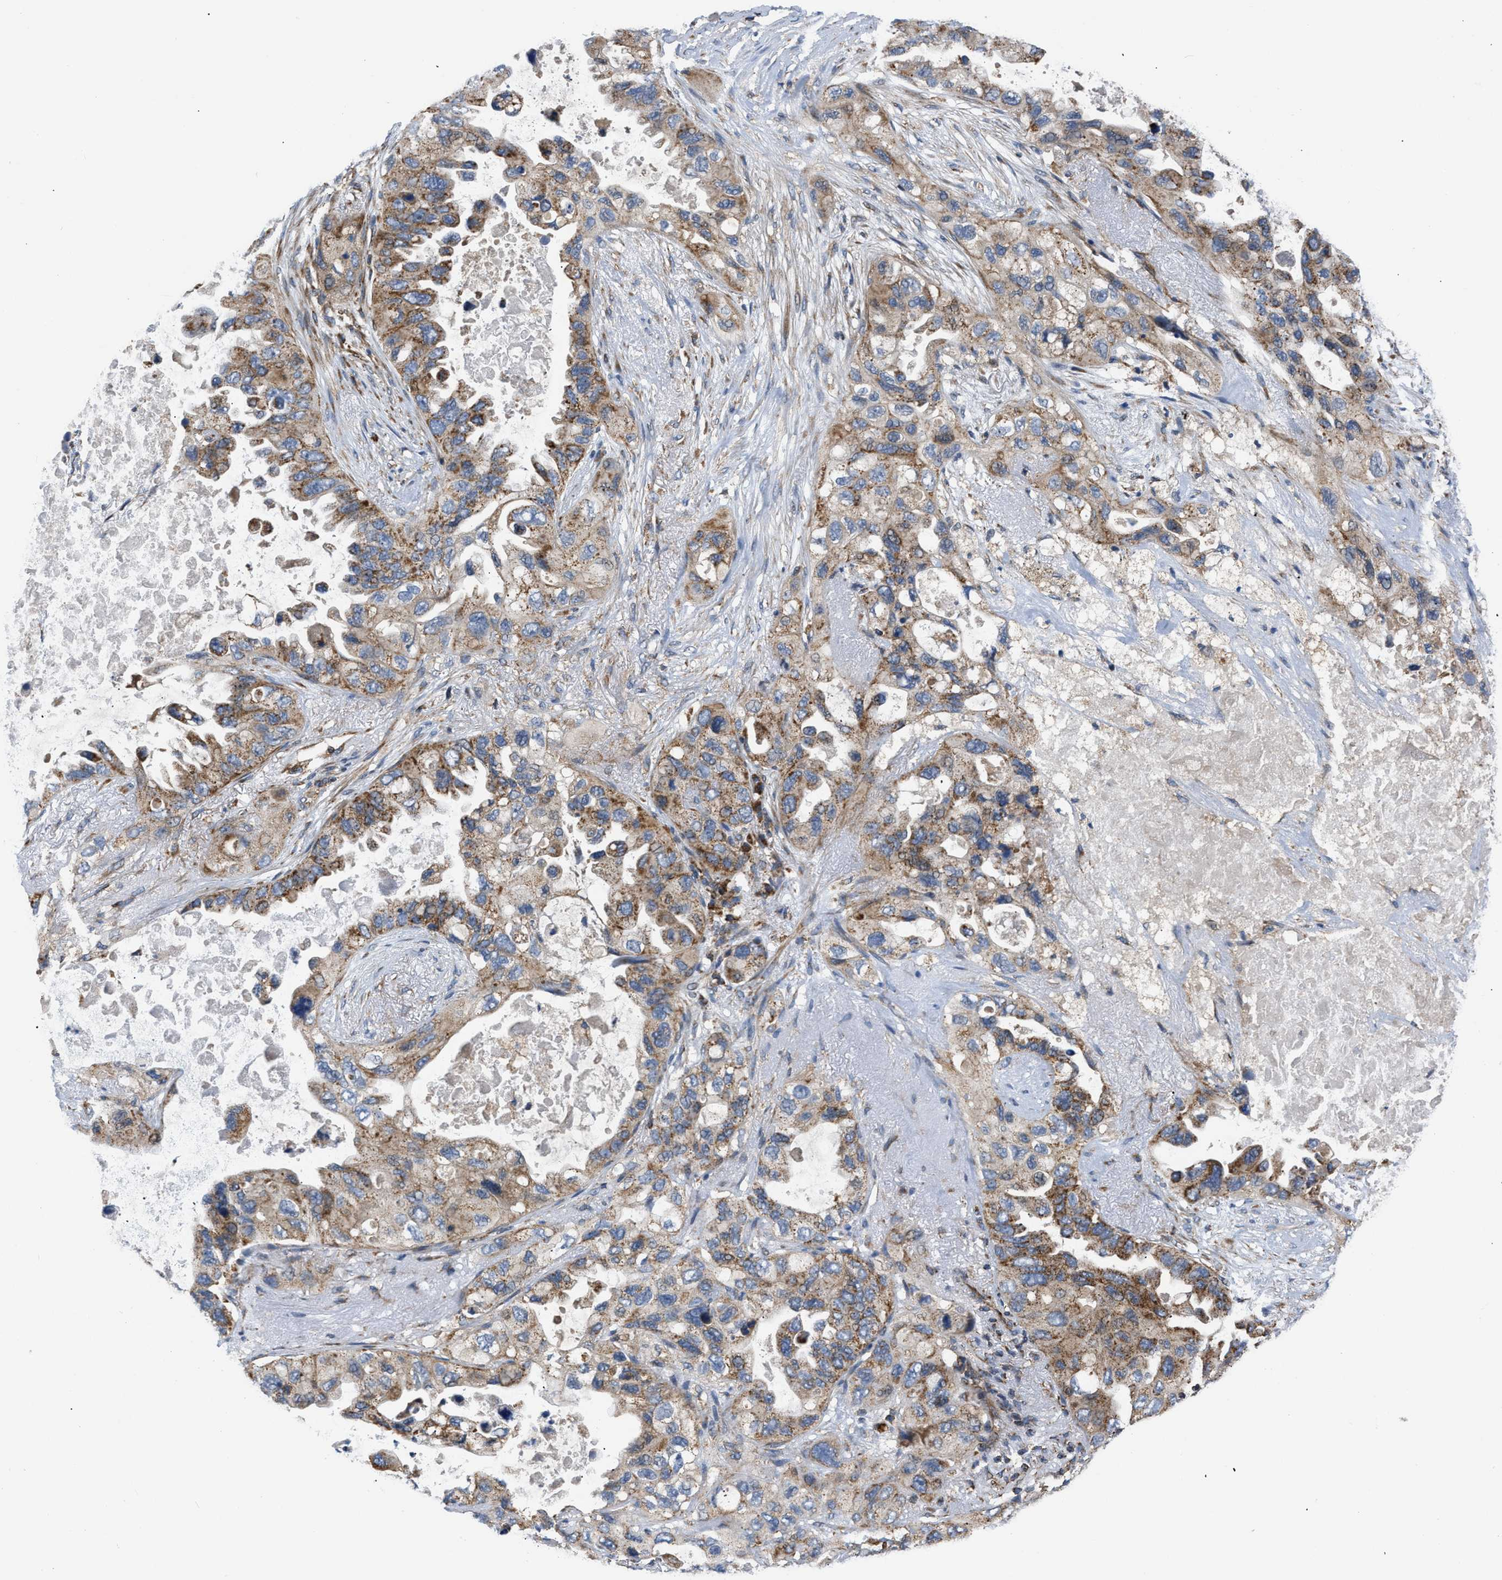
{"staining": {"intensity": "moderate", "quantity": ">75%", "location": "cytoplasmic/membranous"}, "tissue": "lung cancer", "cell_type": "Tumor cells", "image_type": "cancer", "snomed": [{"axis": "morphology", "description": "Squamous cell carcinoma, NOS"}, {"axis": "topography", "description": "Lung"}], "caption": "This histopathology image reveals immunohistochemistry staining of lung cancer, with medium moderate cytoplasmic/membranous positivity in about >75% of tumor cells.", "gene": "OPTN", "patient": {"sex": "female", "age": 73}}